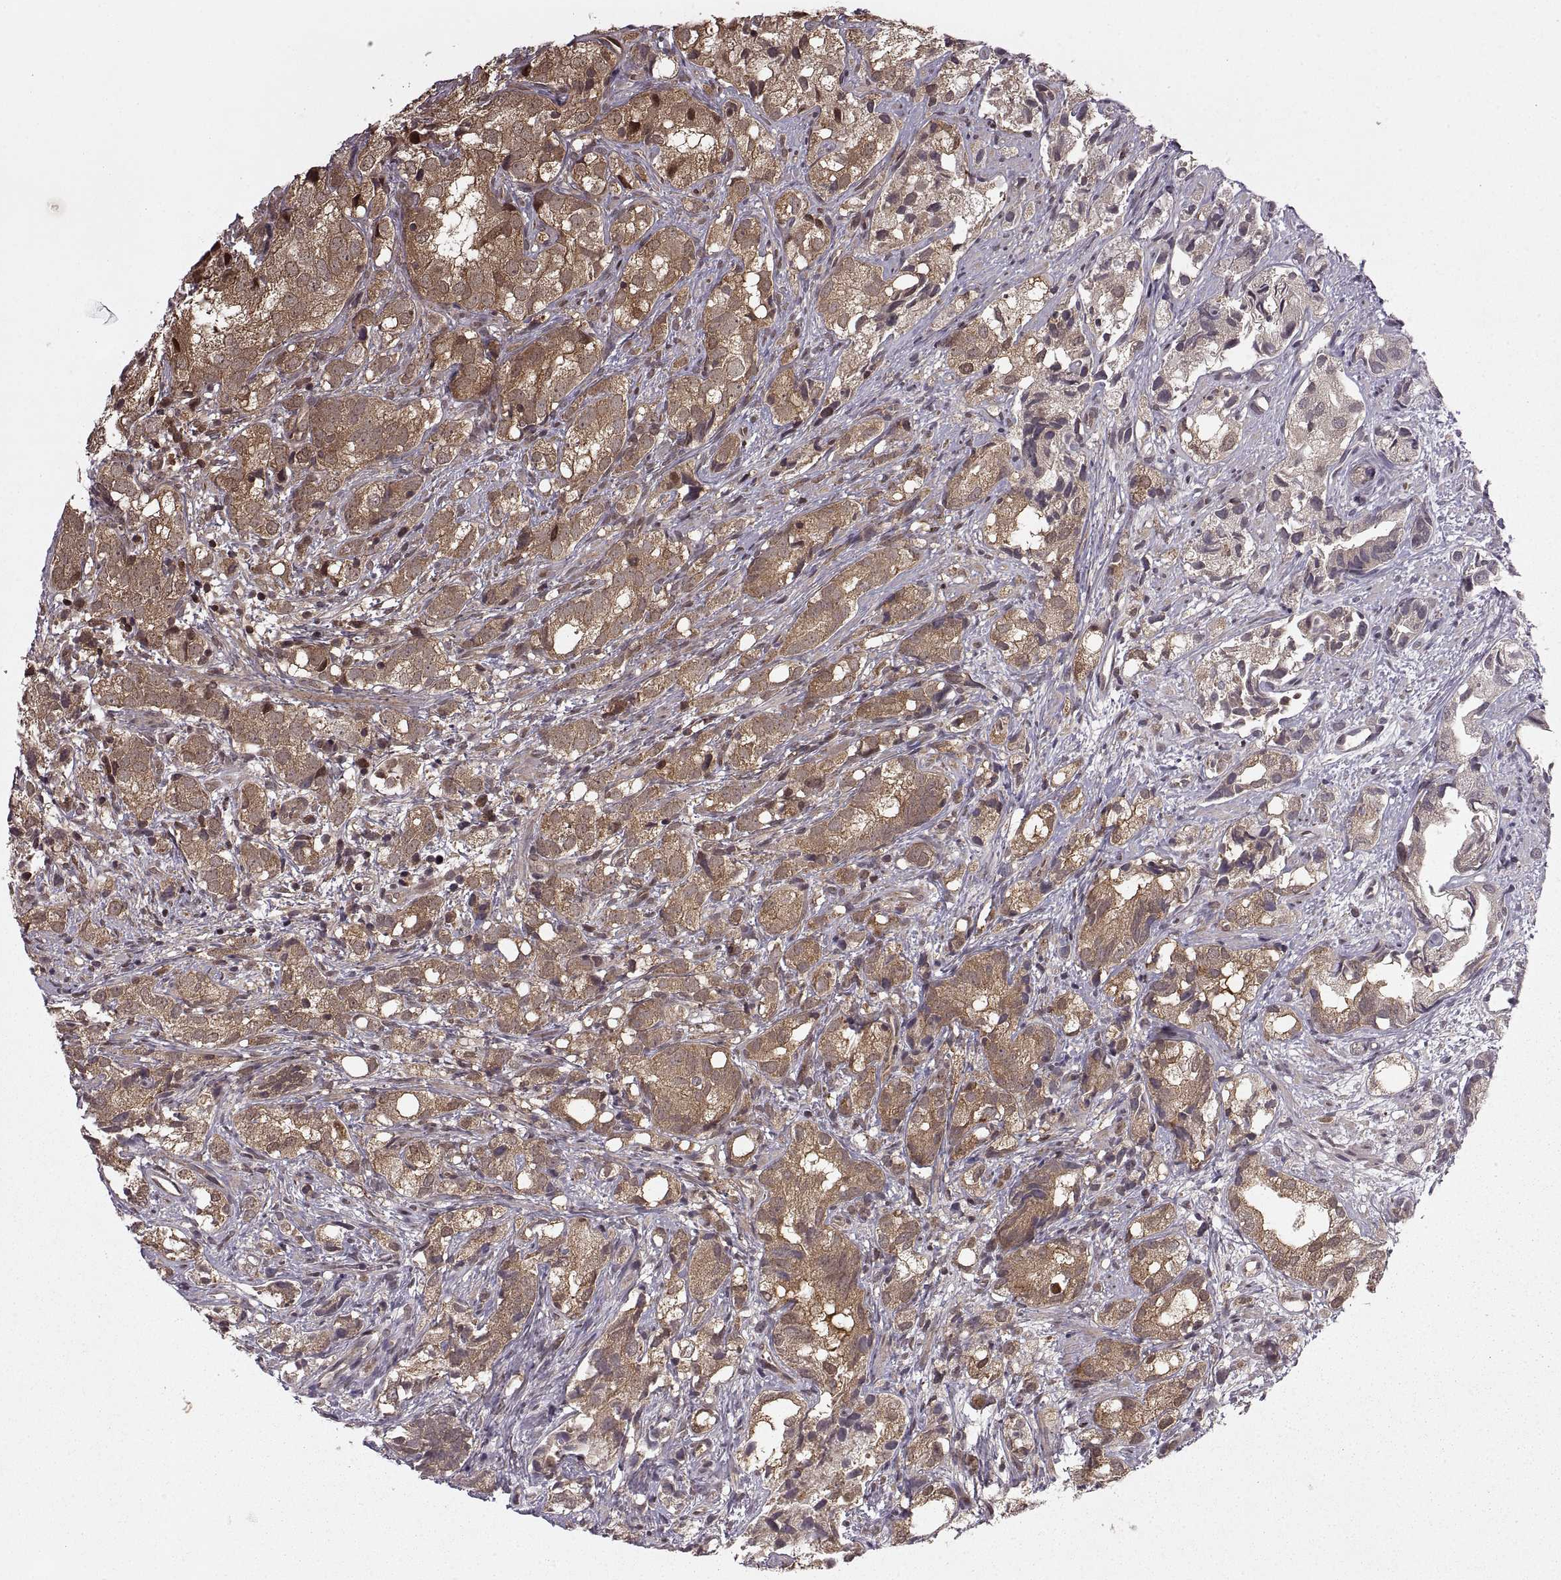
{"staining": {"intensity": "moderate", "quantity": ">75%", "location": "cytoplasmic/membranous"}, "tissue": "prostate cancer", "cell_type": "Tumor cells", "image_type": "cancer", "snomed": [{"axis": "morphology", "description": "Adenocarcinoma, High grade"}, {"axis": "topography", "description": "Prostate"}], "caption": "IHC staining of high-grade adenocarcinoma (prostate), which exhibits medium levels of moderate cytoplasmic/membranous positivity in approximately >75% of tumor cells indicating moderate cytoplasmic/membranous protein positivity. The staining was performed using DAB (brown) for protein detection and nuclei were counterstained in hematoxylin (blue).", "gene": "DEDD", "patient": {"sex": "male", "age": 82}}